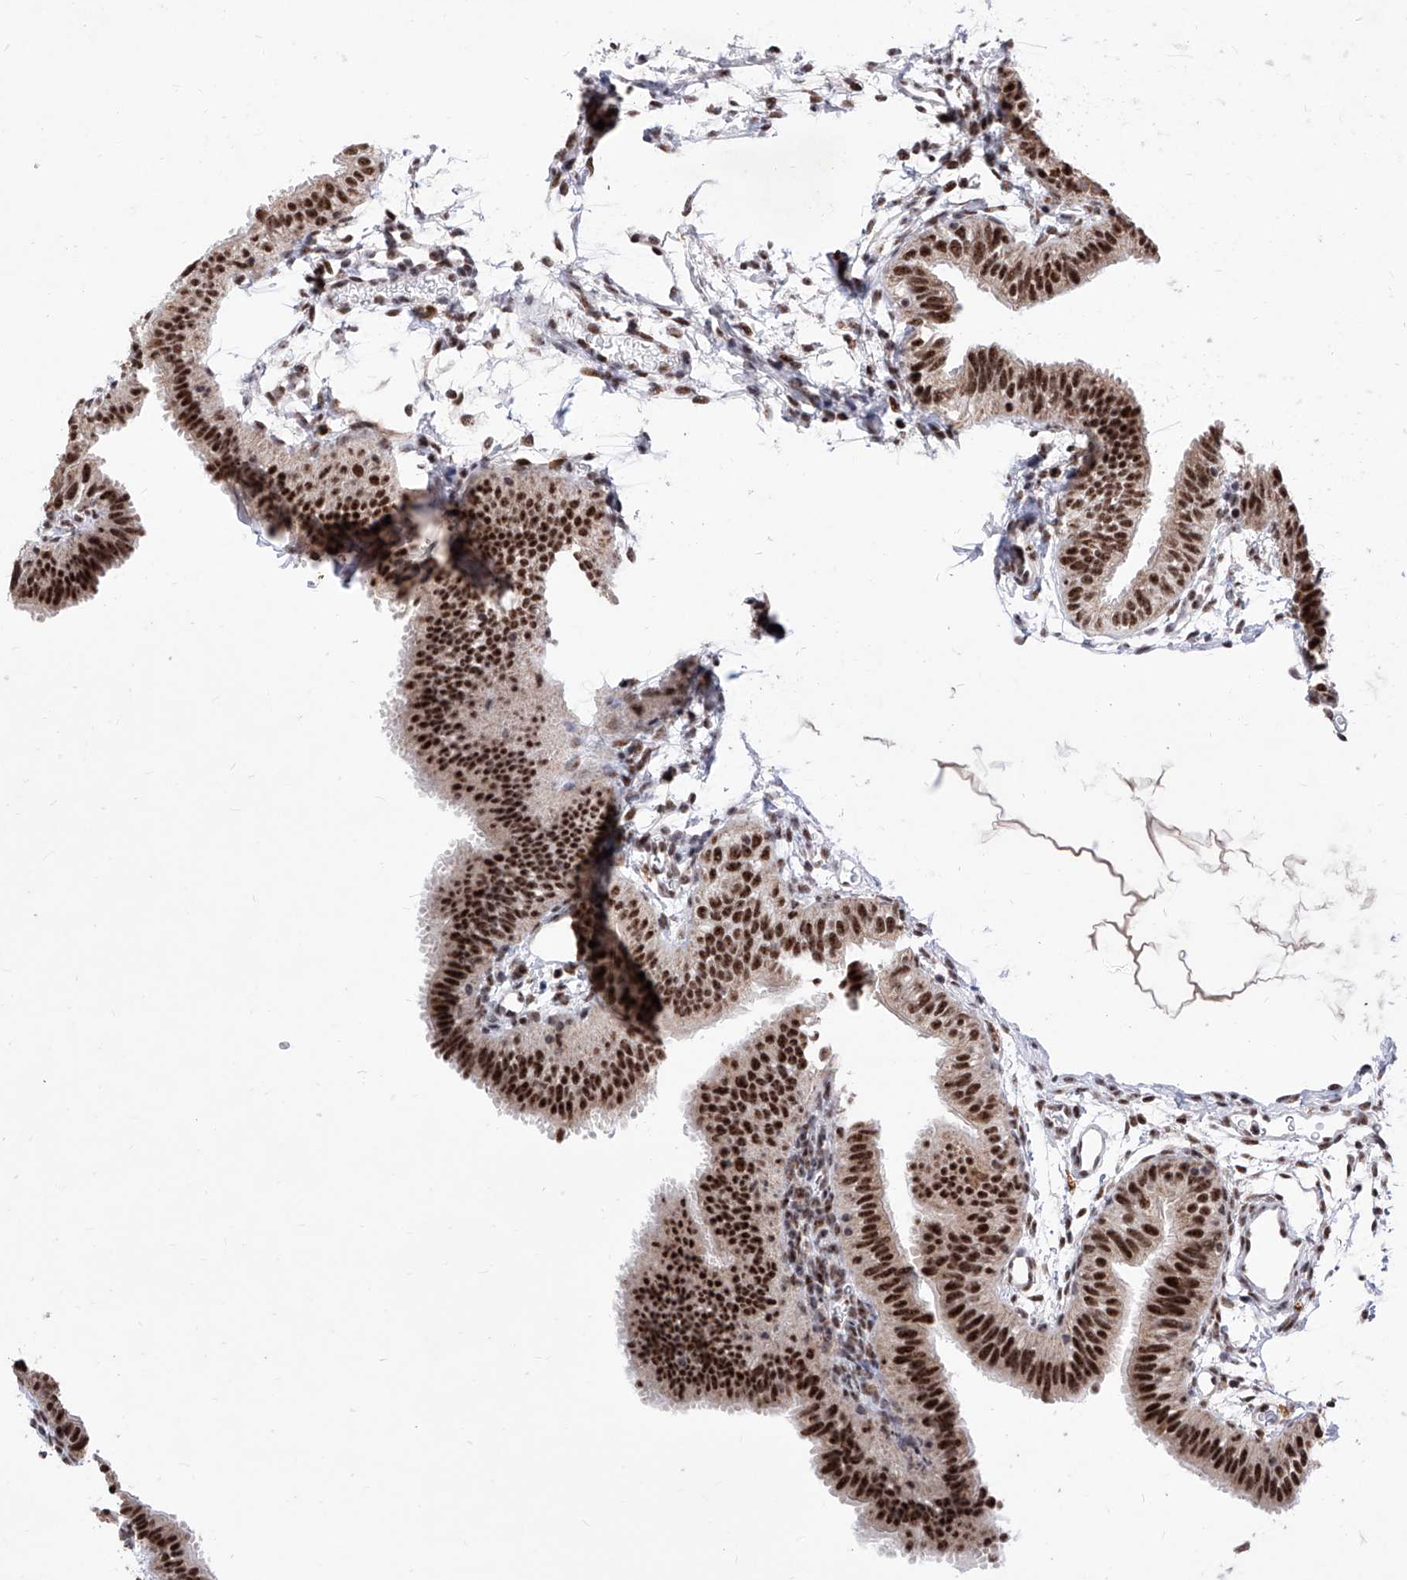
{"staining": {"intensity": "strong", "quantity": ">75%", "location": "cytoplasmic/membranous"}, "tissue": "fallopian tube", "cell_type": "Glandular cells", "image_type": "normal", "snomed": [{"axis": "morphology", "description": "Normal tissue, NOS"}, {"axis": "topography", "description": "Fallopian tube"}], "caption": "Immunohistochemistry (IHC) micrograph of benign fallopian tube: human fallopian tube stained using immunohistochemistry (IHC) reveals high levels of strong protein expression localized specifically in the cytoplasmic/membranous of glandular cells, appearing as a cytoplasmic/membranous brown color.", "gene": "PHF5A", "patient": {"sex": "female", "age": 35}}